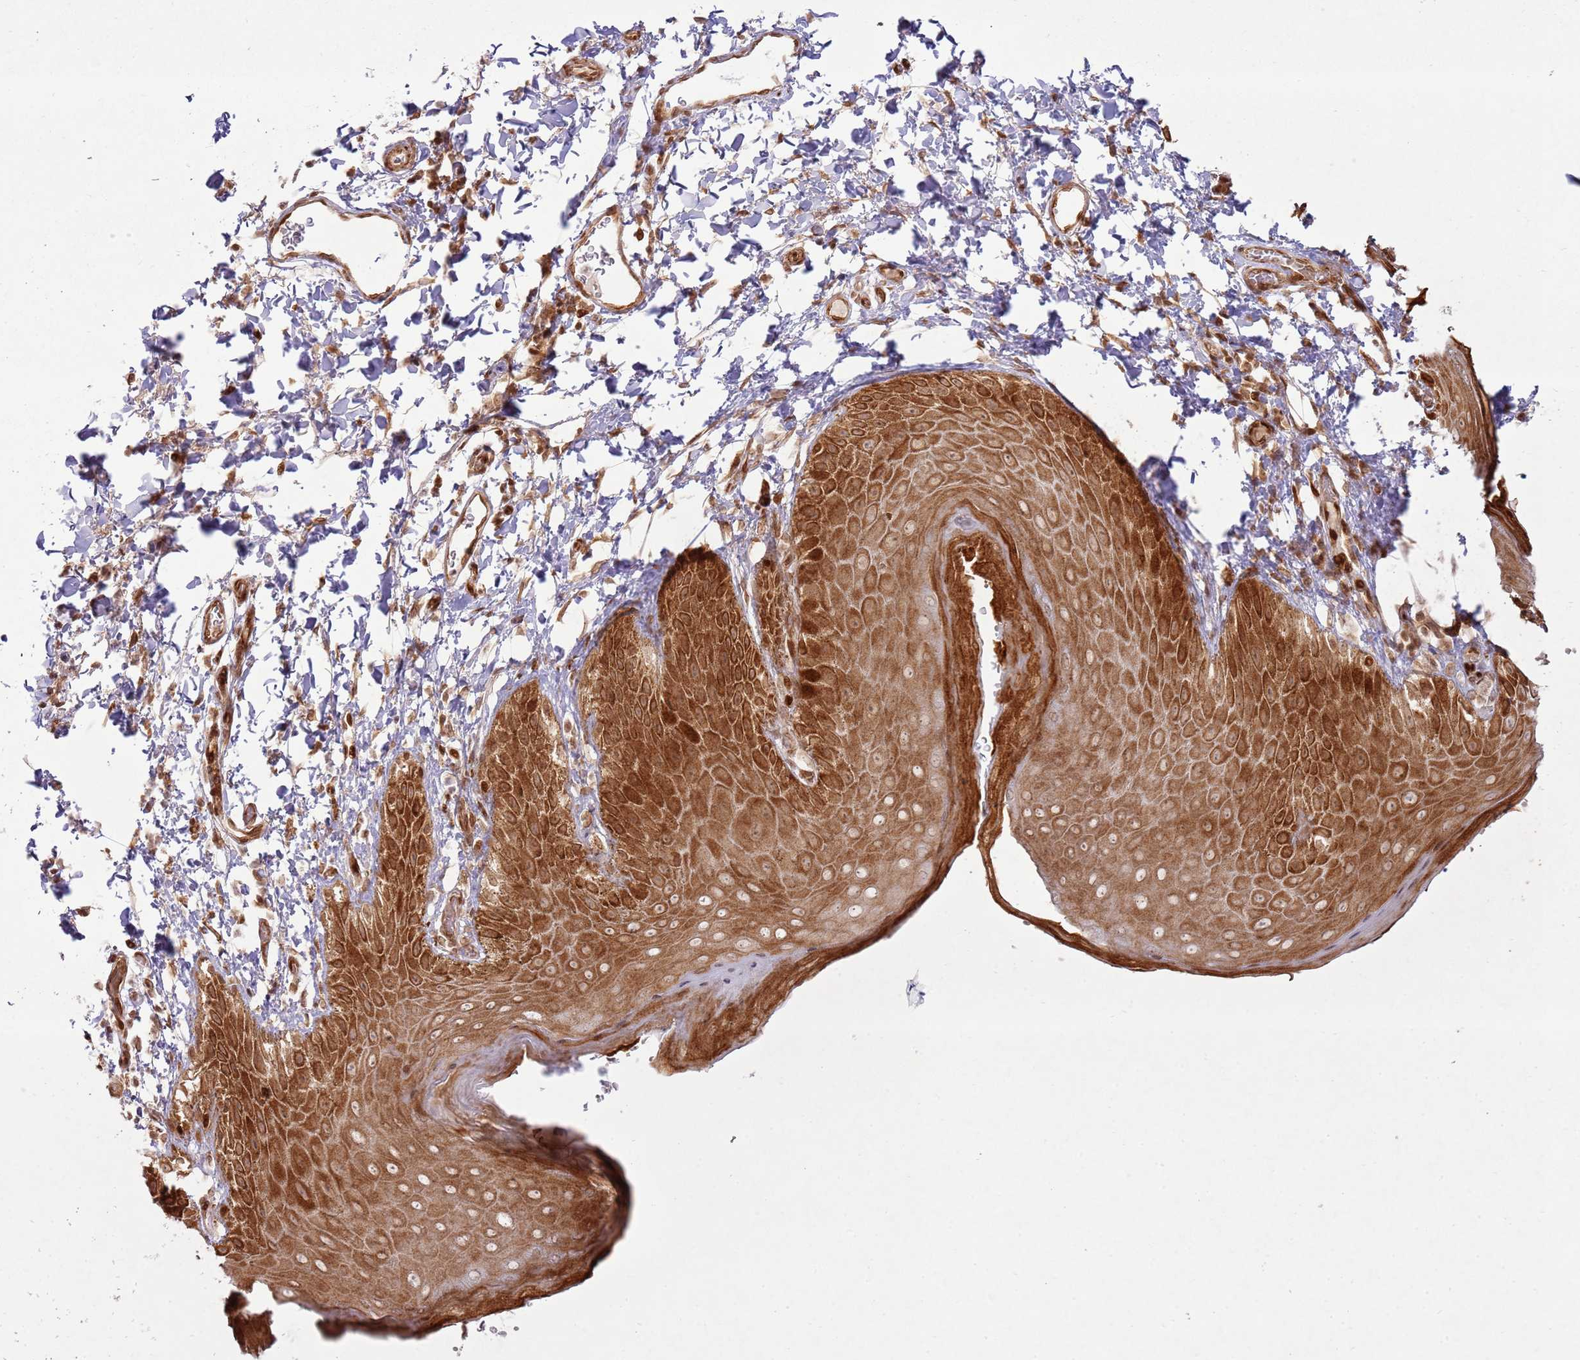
{"staining": {"intensity": "strong", "quantity": ">75%", "location": "cytoplasmic/membranous,nuclear"}, "tissue": "skin", "cell_type": "Epidermal cells", "image_type": "normal", "snomed": [{"axis": "morphology", "description": "Normal tissue, NOS"}, {"axis": "topography", "description": "Anal"}], "caption": "IHC micrograph of benign skin: human skin stained using IHC exhibits high levels of strong protein expression localized specifically in the cytoplasmic/membranous,nuclear of epidermal cells, appearing as a cytoplasmic/membranous,nuclear brown color.", "gene": "KLHL36", "patient": {"sex": "male", "age": 44}}